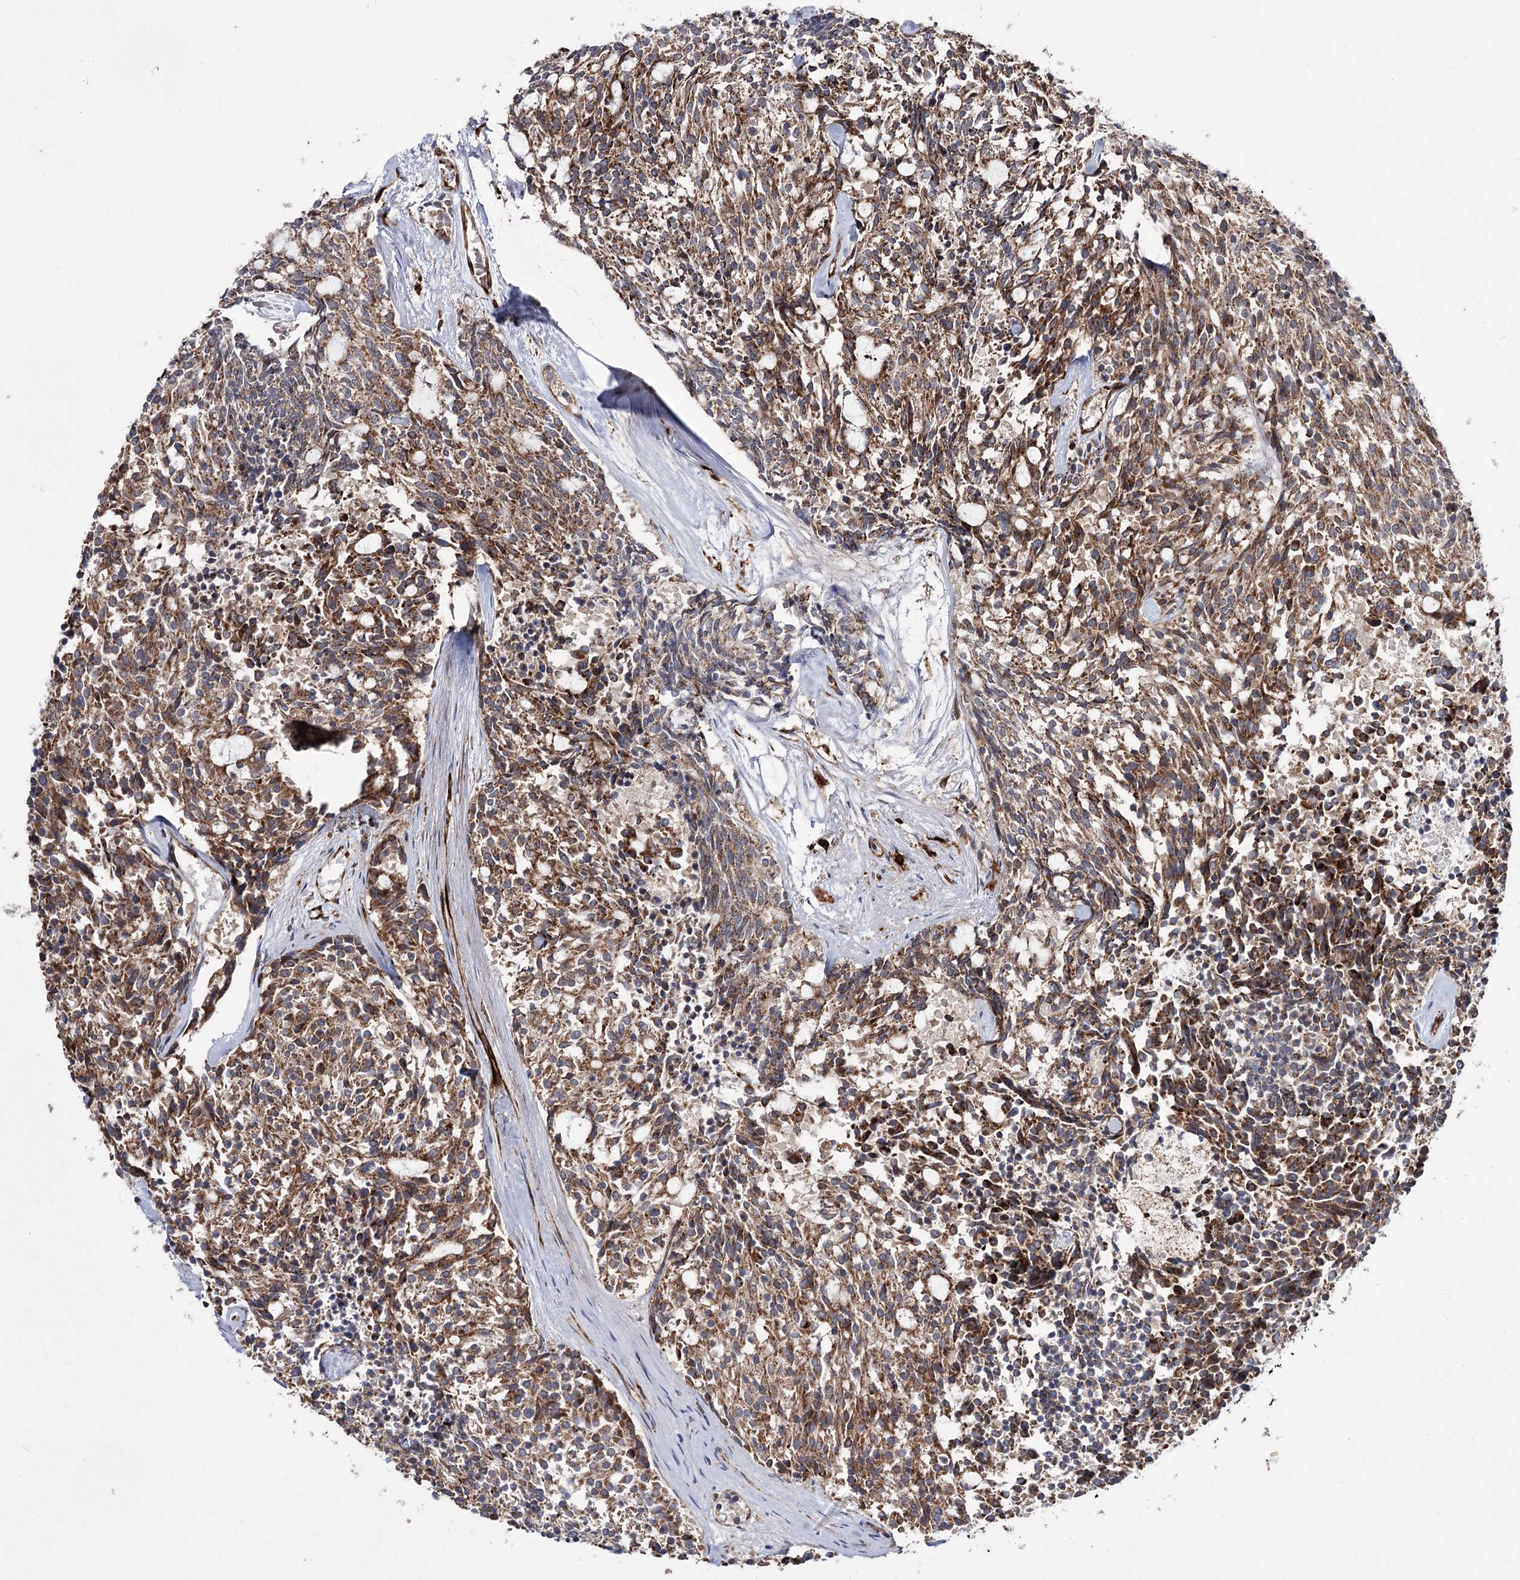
{"staining": {"intensity": "moderate", "quantity": ">75%", "location": "cytoplasmic/membranous"}, "tissue": "carcinoid", "cell_type": "Tumor cells", "image_type": "cancer", "snomed": [{"axis": "morphology", "description": "Carcinoid, malignant, NOS"}, {"axis": "topography", "description": "Pancreas"}], "caption": "Carcinoid (malignant) stained with a brown dye demonstrates moderate cytoplasmic/membranous positive staining in approximately >75% of tumor cells.", "gene": "DPEP2", "patient": {"sex": "female", "age": 54}}